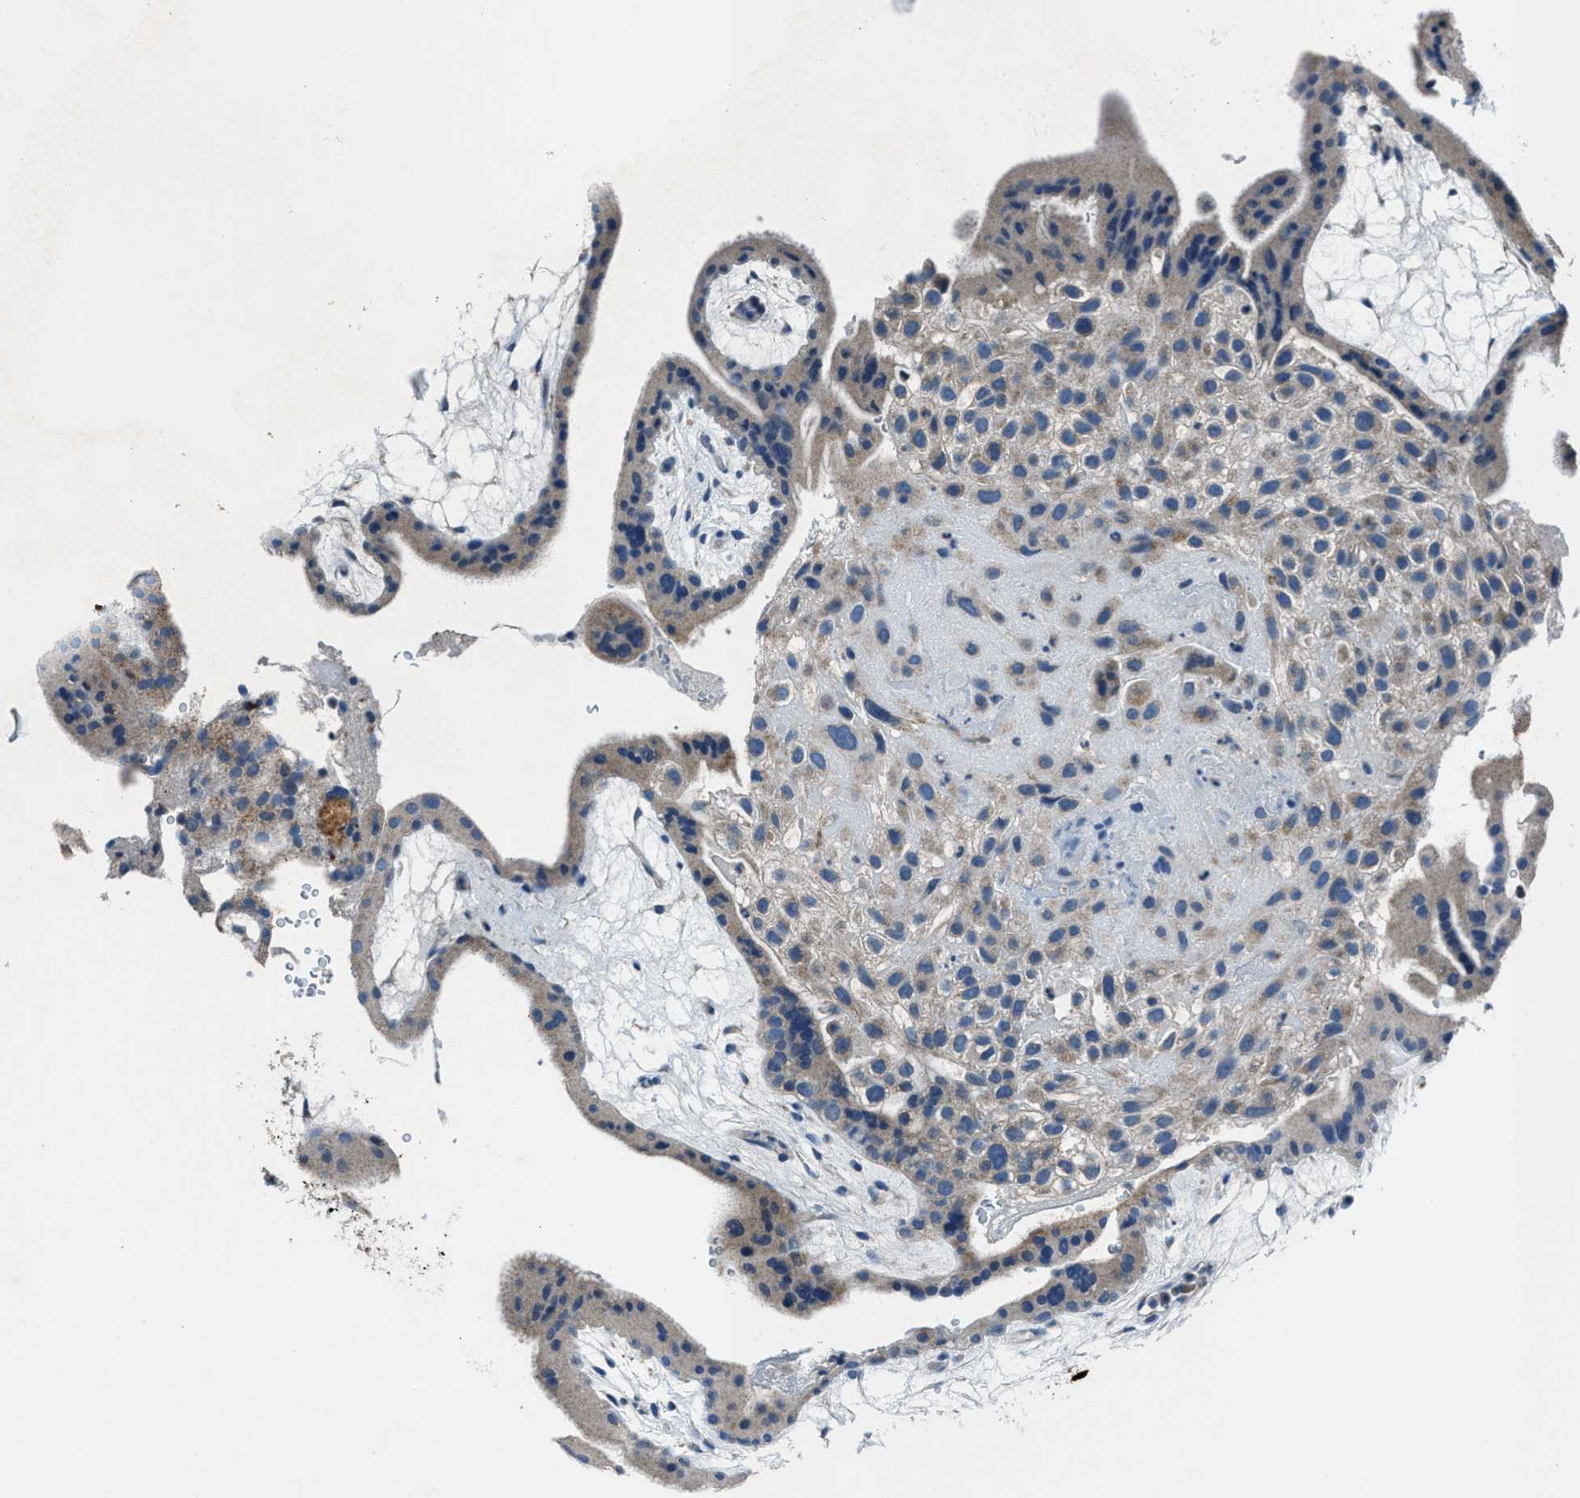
{"staining": {"intensity": "weak", "quantity": ">75%", "location": "cytoplasmic/membranous"}, "tissue": "placenta", "cell_type": "Decidual cells", "image_type": "normal", "snomed": [{"axis": "morphology", "description": "Normal tissue, NOS"}, {"axis": "topography", "description": "Placenta"}], "caption": "Immunohistochemistry (IHC) histopathology image of benign human placenta stained for a protein (brown), which exhibits low levels of weak cytoplasmic/membranous staining in about >75% of decidual cells.", "gene": "ADAM2", "patient": {"sex": "female", "age": 19}}